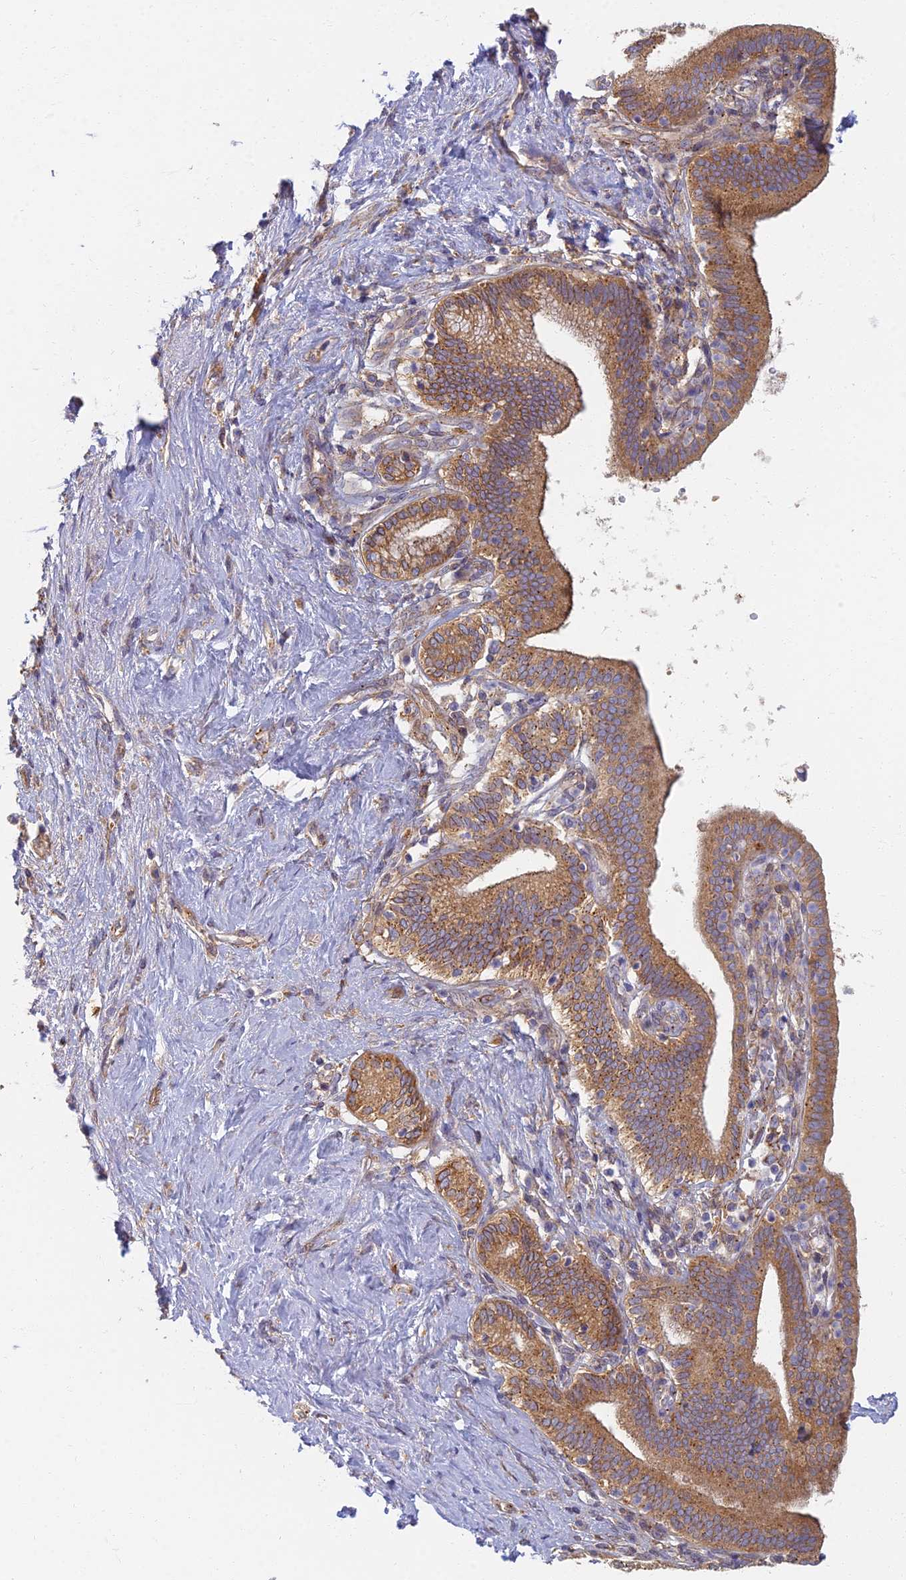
{"staining": {"intensity": "moderate", "quantity": ">75%", "location": "cytoplasmic/membranous"}, "tissue": "pancreatic cancer", "cell_type": "Tumor cells", "image_type": "cancer", "snomed": [{"axis": "morphology", "description": "Adenocarcinoma, NOS"}, {"axis": "topography", "description": "Pancreas"}], "caption": "A brown stain highlights moderate cytoplasmic/membranous staining of a protein in pancreatic cancer (adenocarcinoma) tumor cells.", "gene": "RBSN", "patient": {"sex": "female", "age": 73}}